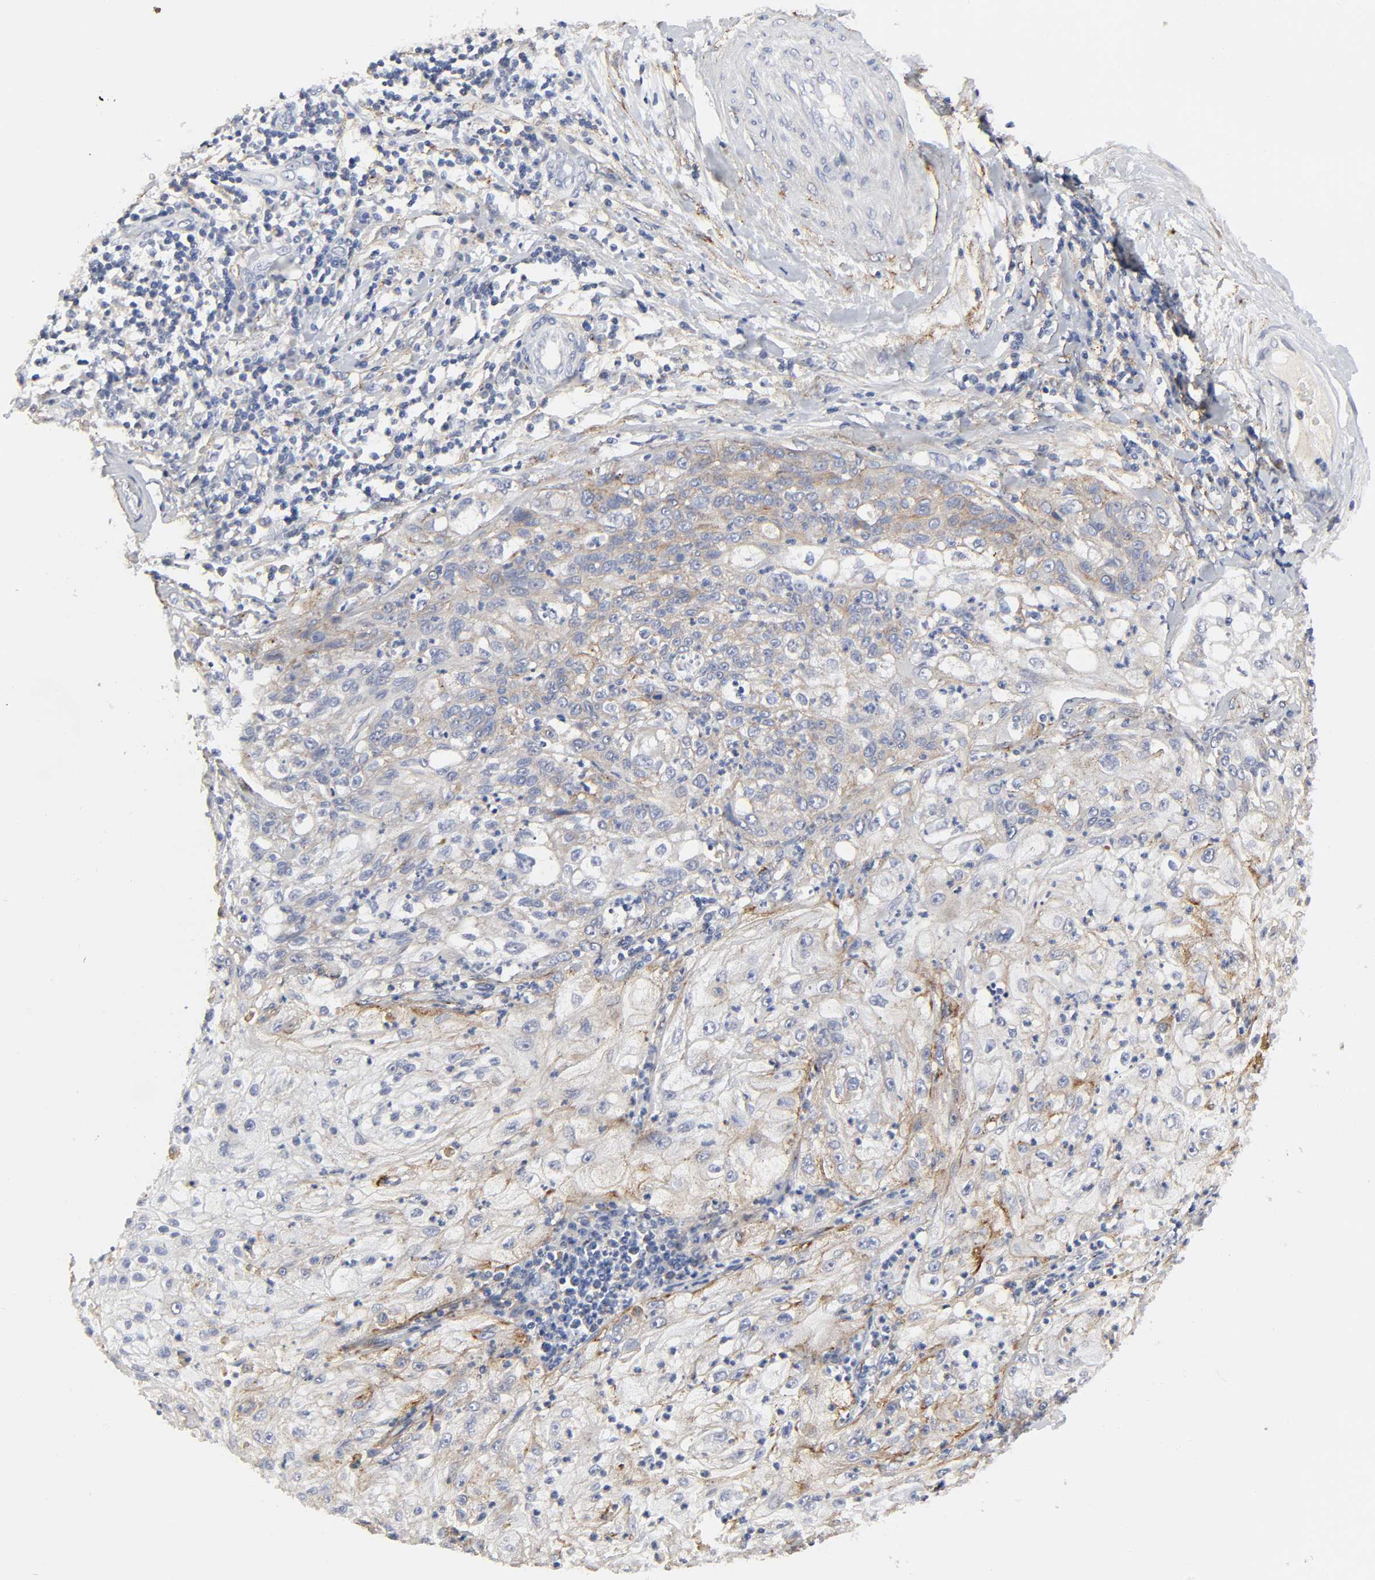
{"staining": {"intensity": "weak", "quantity": "25%-75%", "location": "cytoplasmic/membranous"}, "tissue": "lung cancer", "cell_type": "Tumor cells", "image_type": "cancer", "snomed": [{"axis": "morphology", "description": "Inflammation, NOS"}, {"axis": "morphology", "description": "Squamous cell carcinoma, NOS"}, {"axis": "topography", "description": "Lymph node"}, {"axis": "topography", "description": "Soft tissue"}, {"axis": "topography", "description": "Lung"}], "caption": "Immunohistochemistry photomicrograph of lung cancer (squamous cell carcinoma) stained for a protein (brown), which displays low levels of weak cytoplasmic/membranous positivity in approximately 25%-75% of tumor cells.", "gene": "LRP1", "patient": {"sex": "male", "age": 66}}